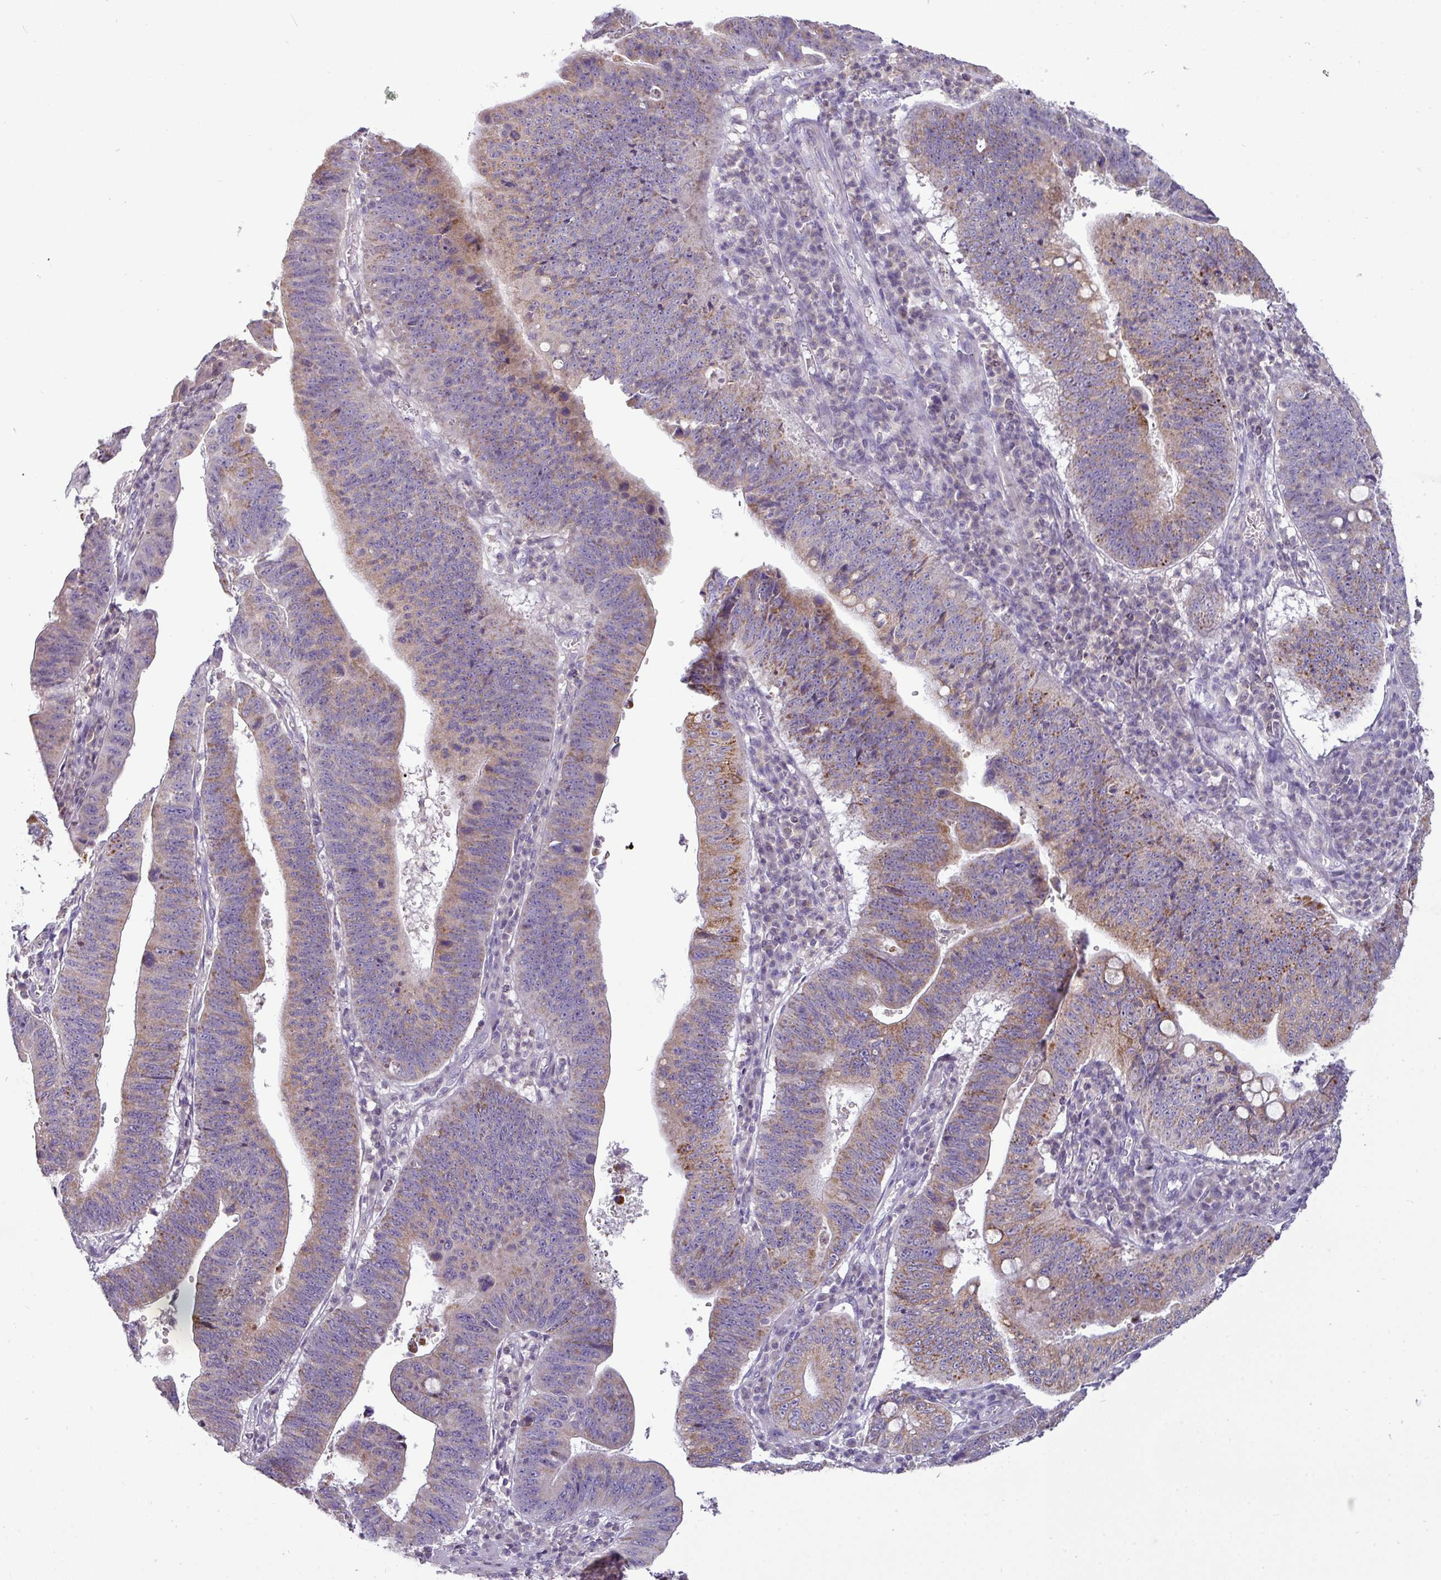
{"staining": {"intensity": "moderate", "quantity": ">75%", "location": "cytoplasmic/membranous"}, "tissue": "stomach cancer", "cell_type": "Tumor cells", "image_type": "cancer", "snomed": [{"axis": "morphology", "description": "Adenocarcinoma, NOS"}, {"axis": "topography", "description": "Stomach"}], "caption": "Protein expression analysis of human stomach adenocarcinoma reveals moderate cytoplasmic/membranous expression in approximately >75% of tumor cells.", "gene": "TRAPPC1", "patient": {"sex": "male", "age": 59}}